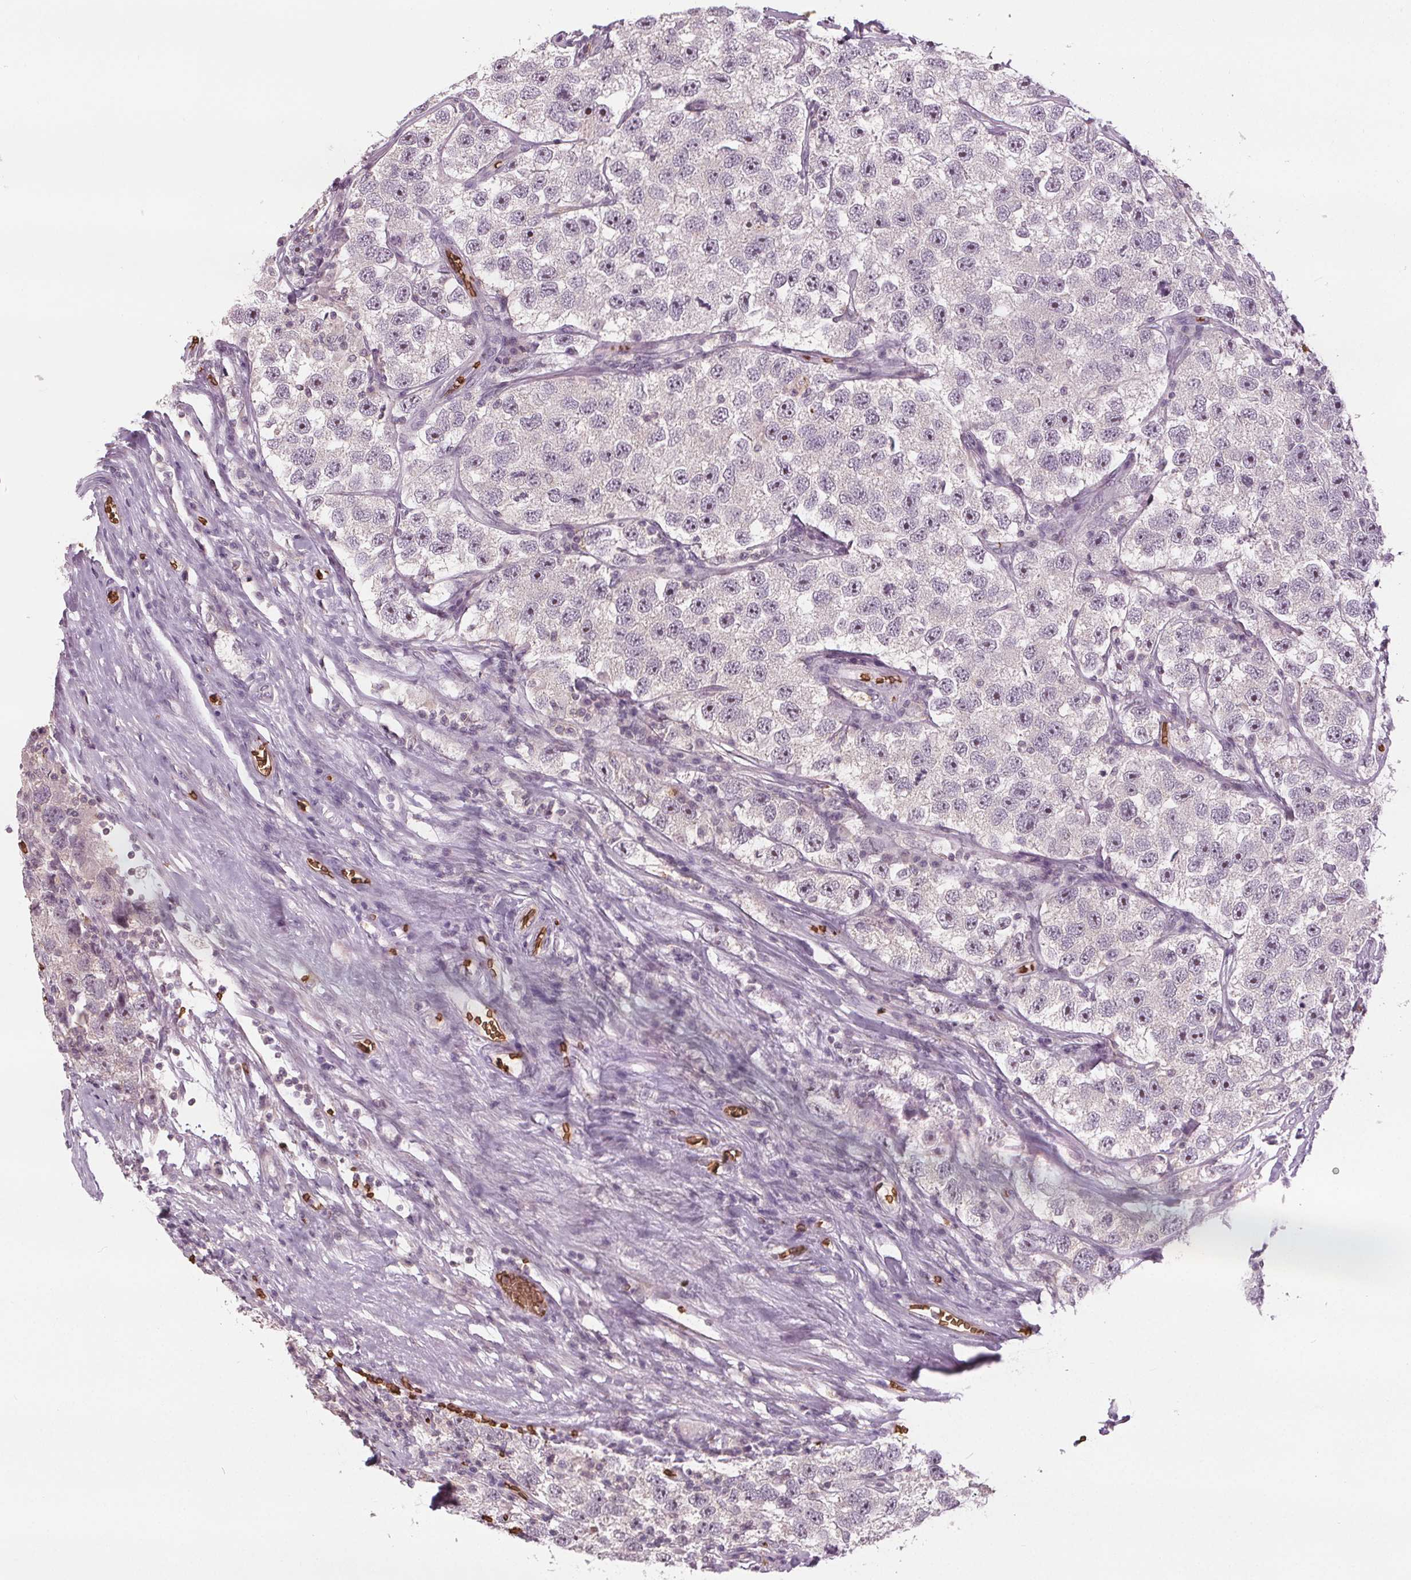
{"staining": {"intensity": "weak", "quantity": "<25%", "location": "nuclear"}, "tissue": "testis cancer", "cell_type": "Tumor cells", "image_type": "cancer", "snomed": [{"axis": "morphology", "description": "Seminoma, NOS"}, {"axis": "topography", "description": "Testis"}], "caption": "Tumor cells show no significant protein positivity in testis cancer (seminoma).", "gene": "SLC4A1", "patient": {"sex": "male", "age": 26}}